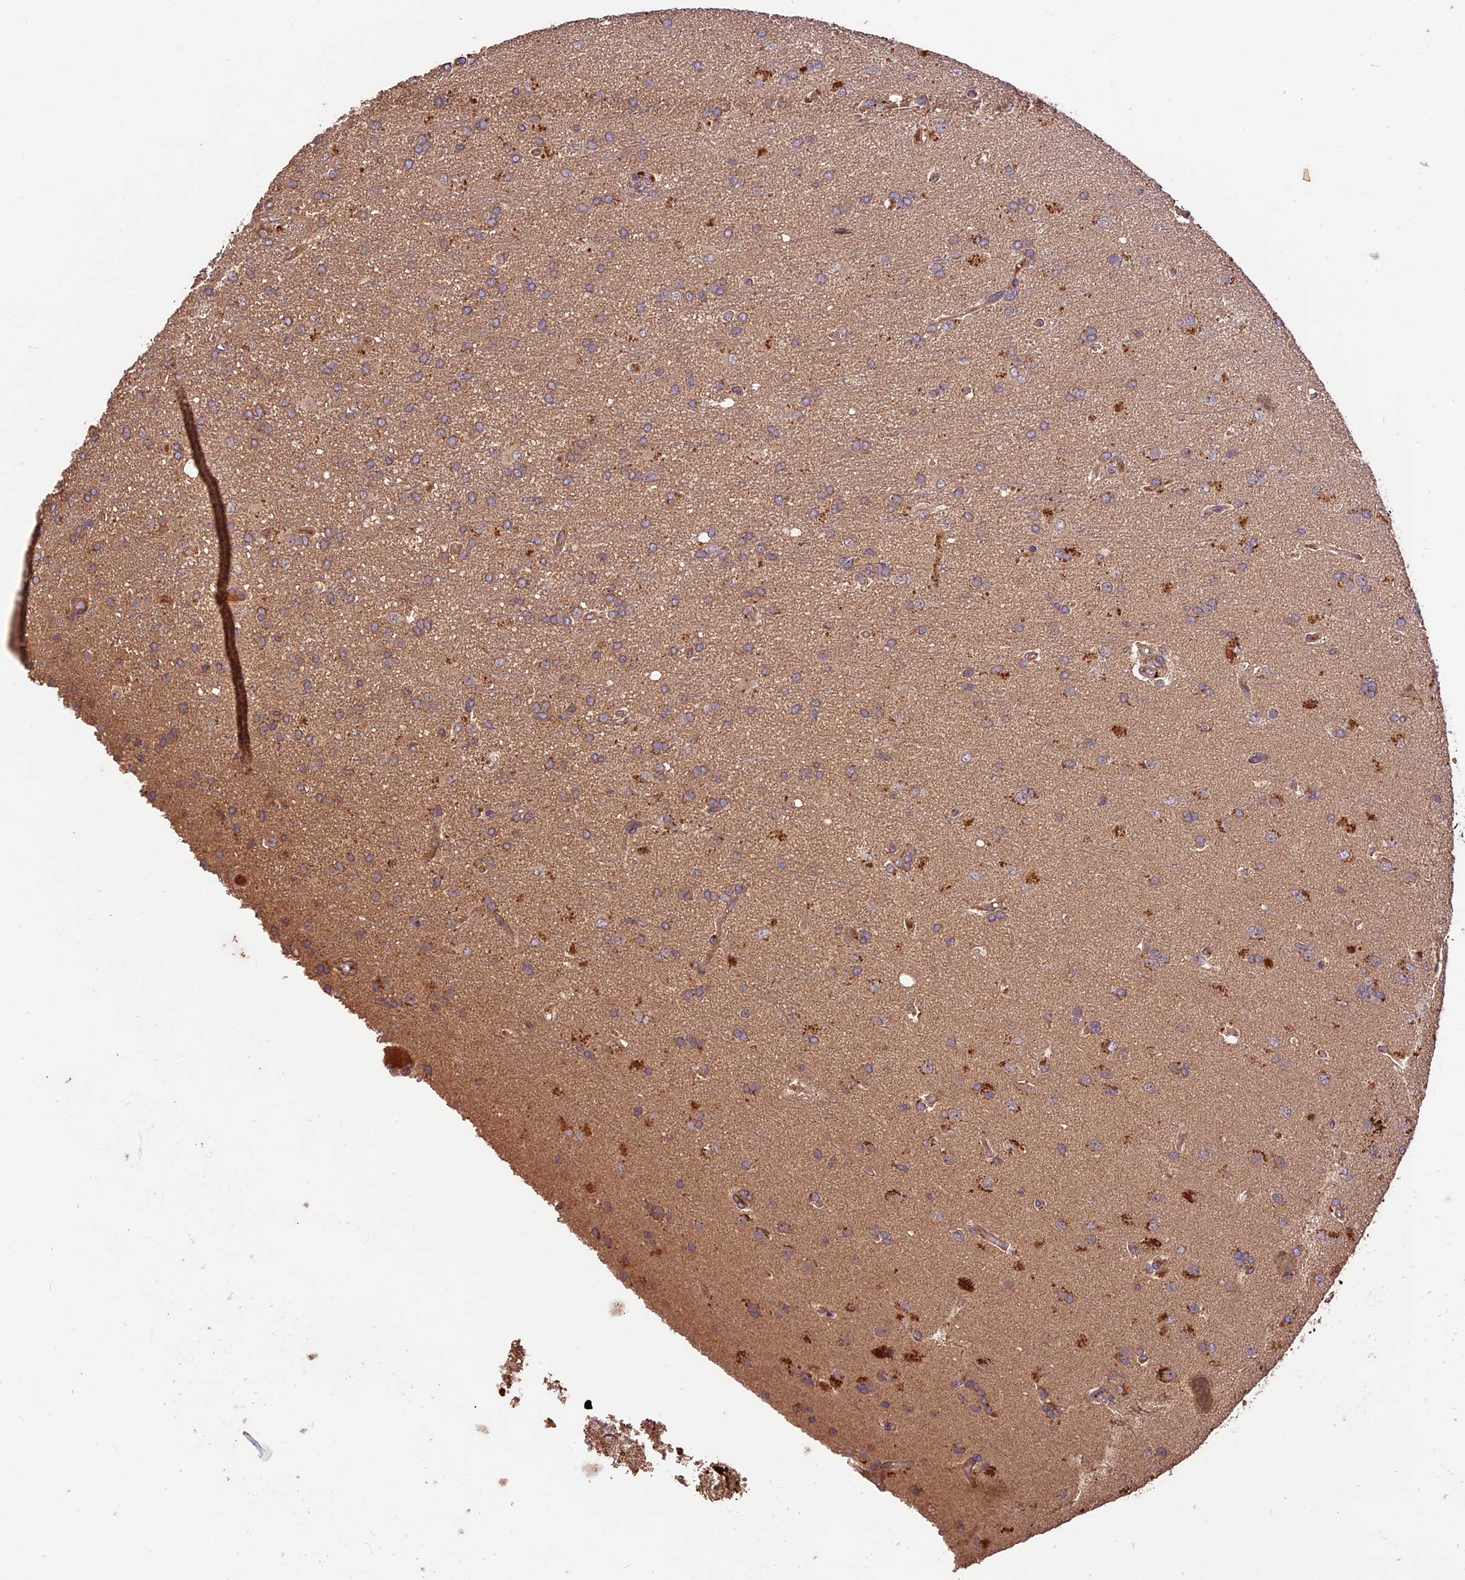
{"staining": {"intensity": "moderate", "quantity": ">75%", "location": "cytoplasmic/membranous"}, "tissue": "glioma", "cell_type": "Tumor cells", "image_type": "cancer", "snomed": [{"axis": "morphology", "description": "Glioma, malignant, High grade"}, {"axis": "topography", "description": "Brain"}], "caption": "High-power microscopy captured an immunohistochemistry image of glioma, revealing moderate cytoplasmic/membranous expression in about >75% of tumor cells. (DAB (3,3'-diaminobenzidine) = brown stain, brightfield microscopy at high magnification).", "gene": "CRLF1", "patient": {"sex": "female", "age": 74}}